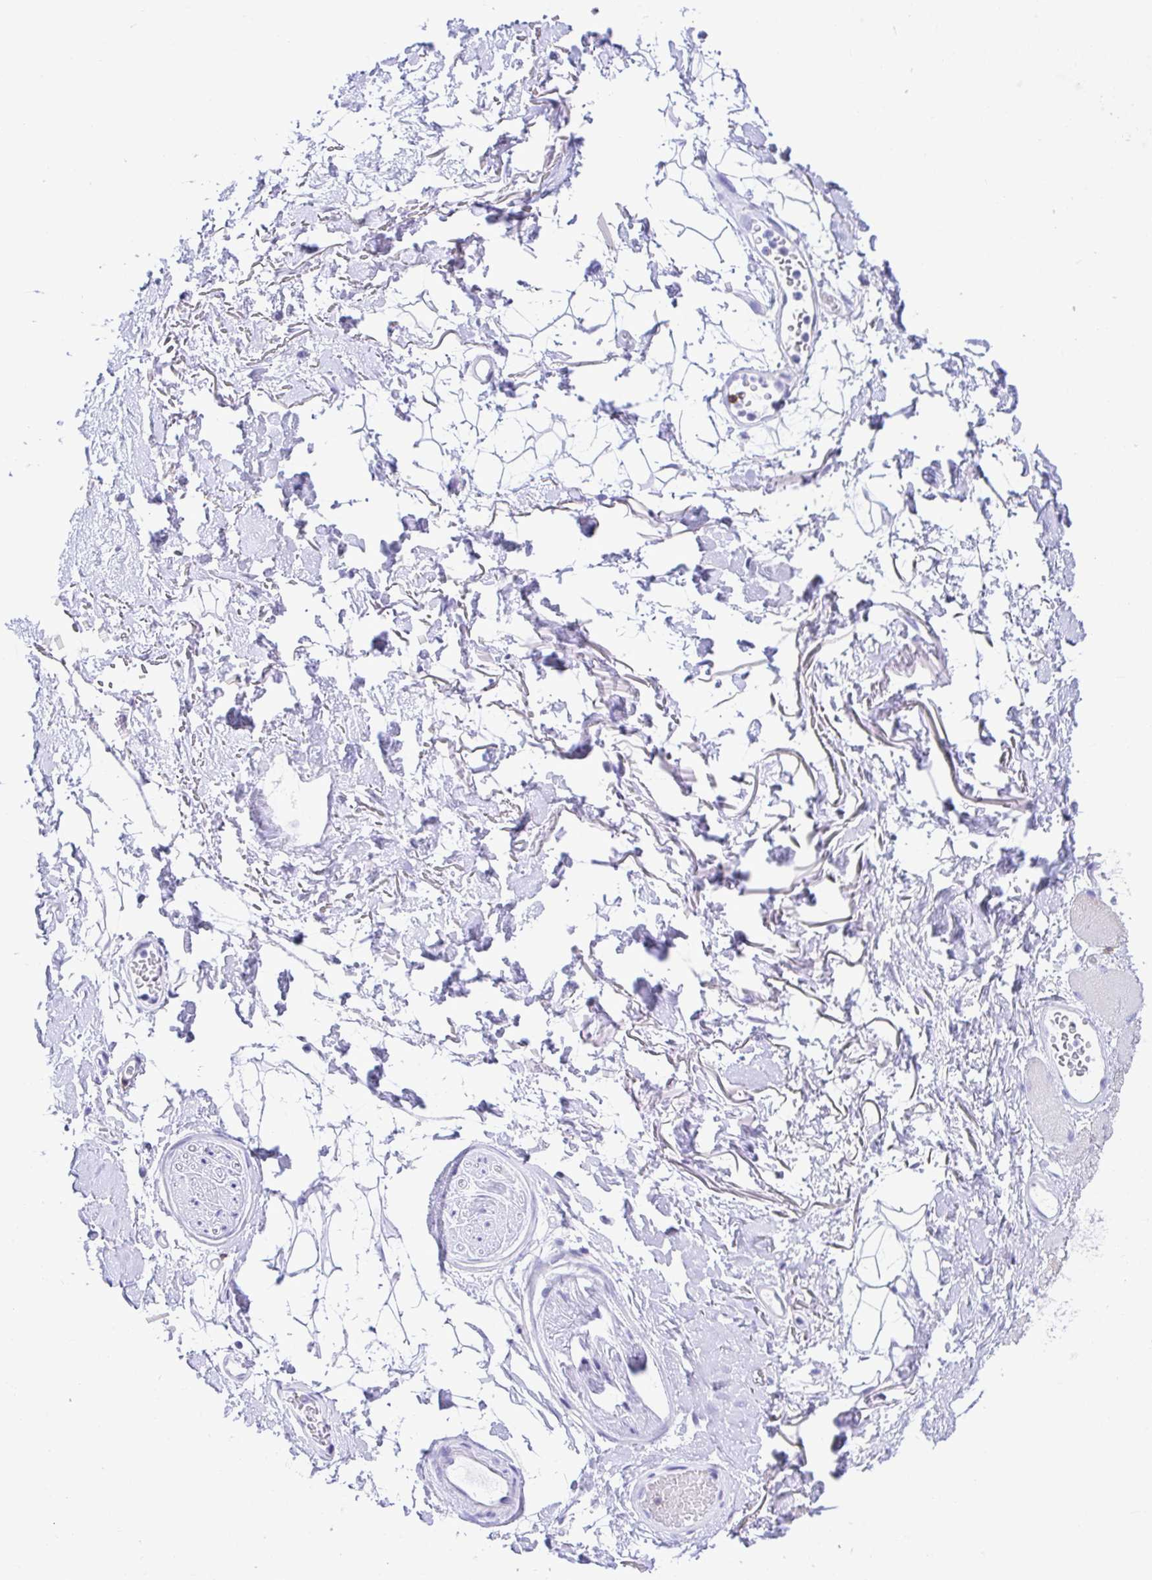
{"staining": {"intensity": "negative", "quantity": "none", "location": "none"}, "tissue": "adipose tissue", "cell_type": "Adipocytes", "image_type": "normal", "snomed": [{"axis": "morphology", "description": "Normal tissue, NOS"}, {"axis": "topography", "description": "Anal"}, {"axis": "topography", "description": "Peripheral nerve tissue"}], "caption": "A histopathology image of human adipose tissue is negative for staining in adipocytes. (Brightfield microscopy of DAB (3,3'-diaminobenzidine) immunohistochemistry (IHC) at high magnification).", "gene": "CD5", "patient": {"sex": "male", "age": 78}}